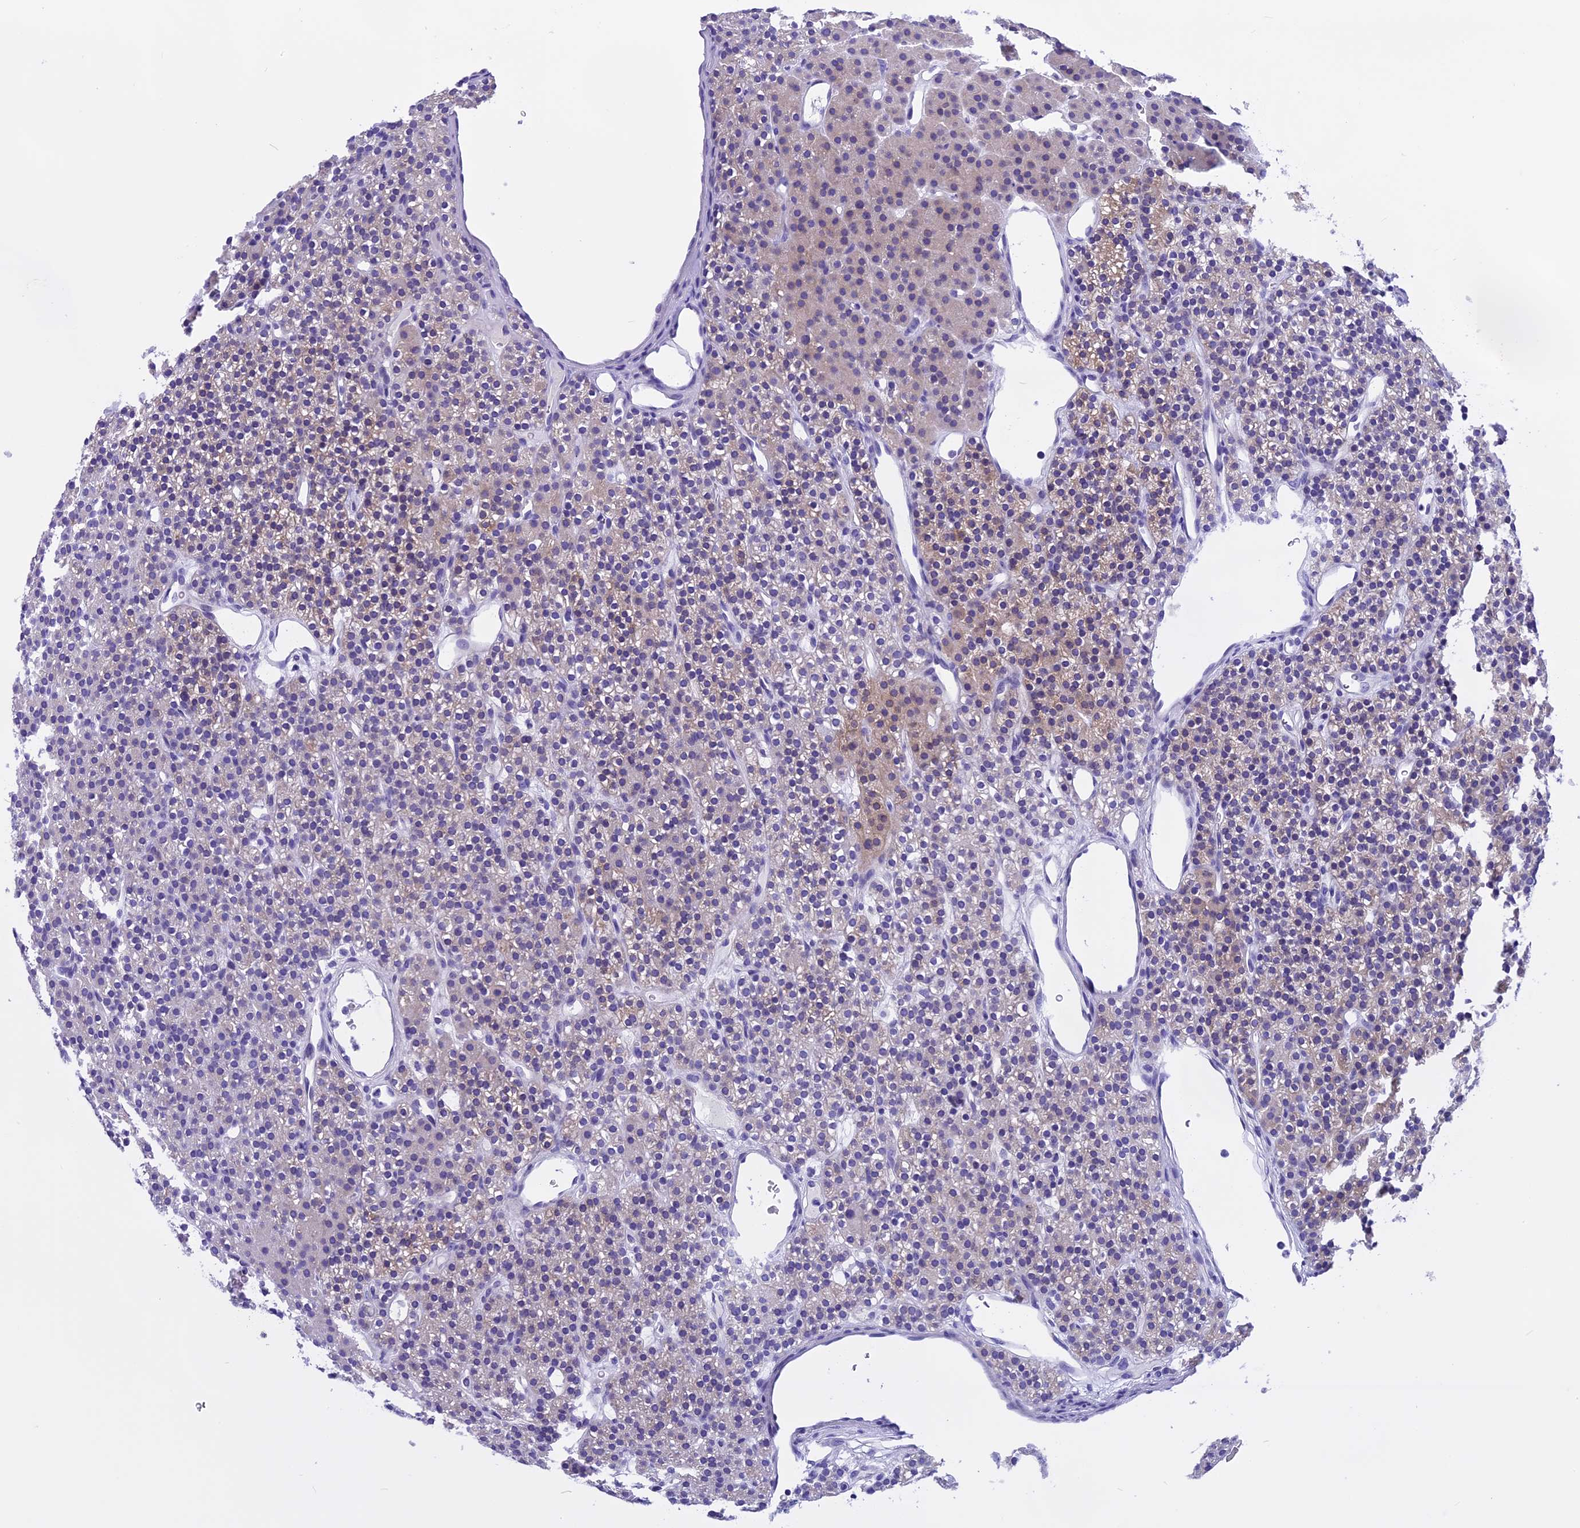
{"staining": {"intensity": "negative", "quantity": "none", "location": "none"}, "tissue": "parathyroid gland", "cell_type": "Glandular cells", "image_type": "normal", "snomed": [{"axis": "morphology", "description": "Normal tissue, NOS"}, {"axis": "morphology", "description": "Hyperplasia, NOS"}, {"axis": "topography", "description": "Parathyroid gland"}], "caption": "DAB immunohistochemical staining of benign human parathyroid gland demonstrates no significant expression in glandular cells. (DAB (3,3'-diaminobenzidine) IHC, high magnification).", "gene": "KCTD14", "patient": {"sex": "male", "age": 44}}